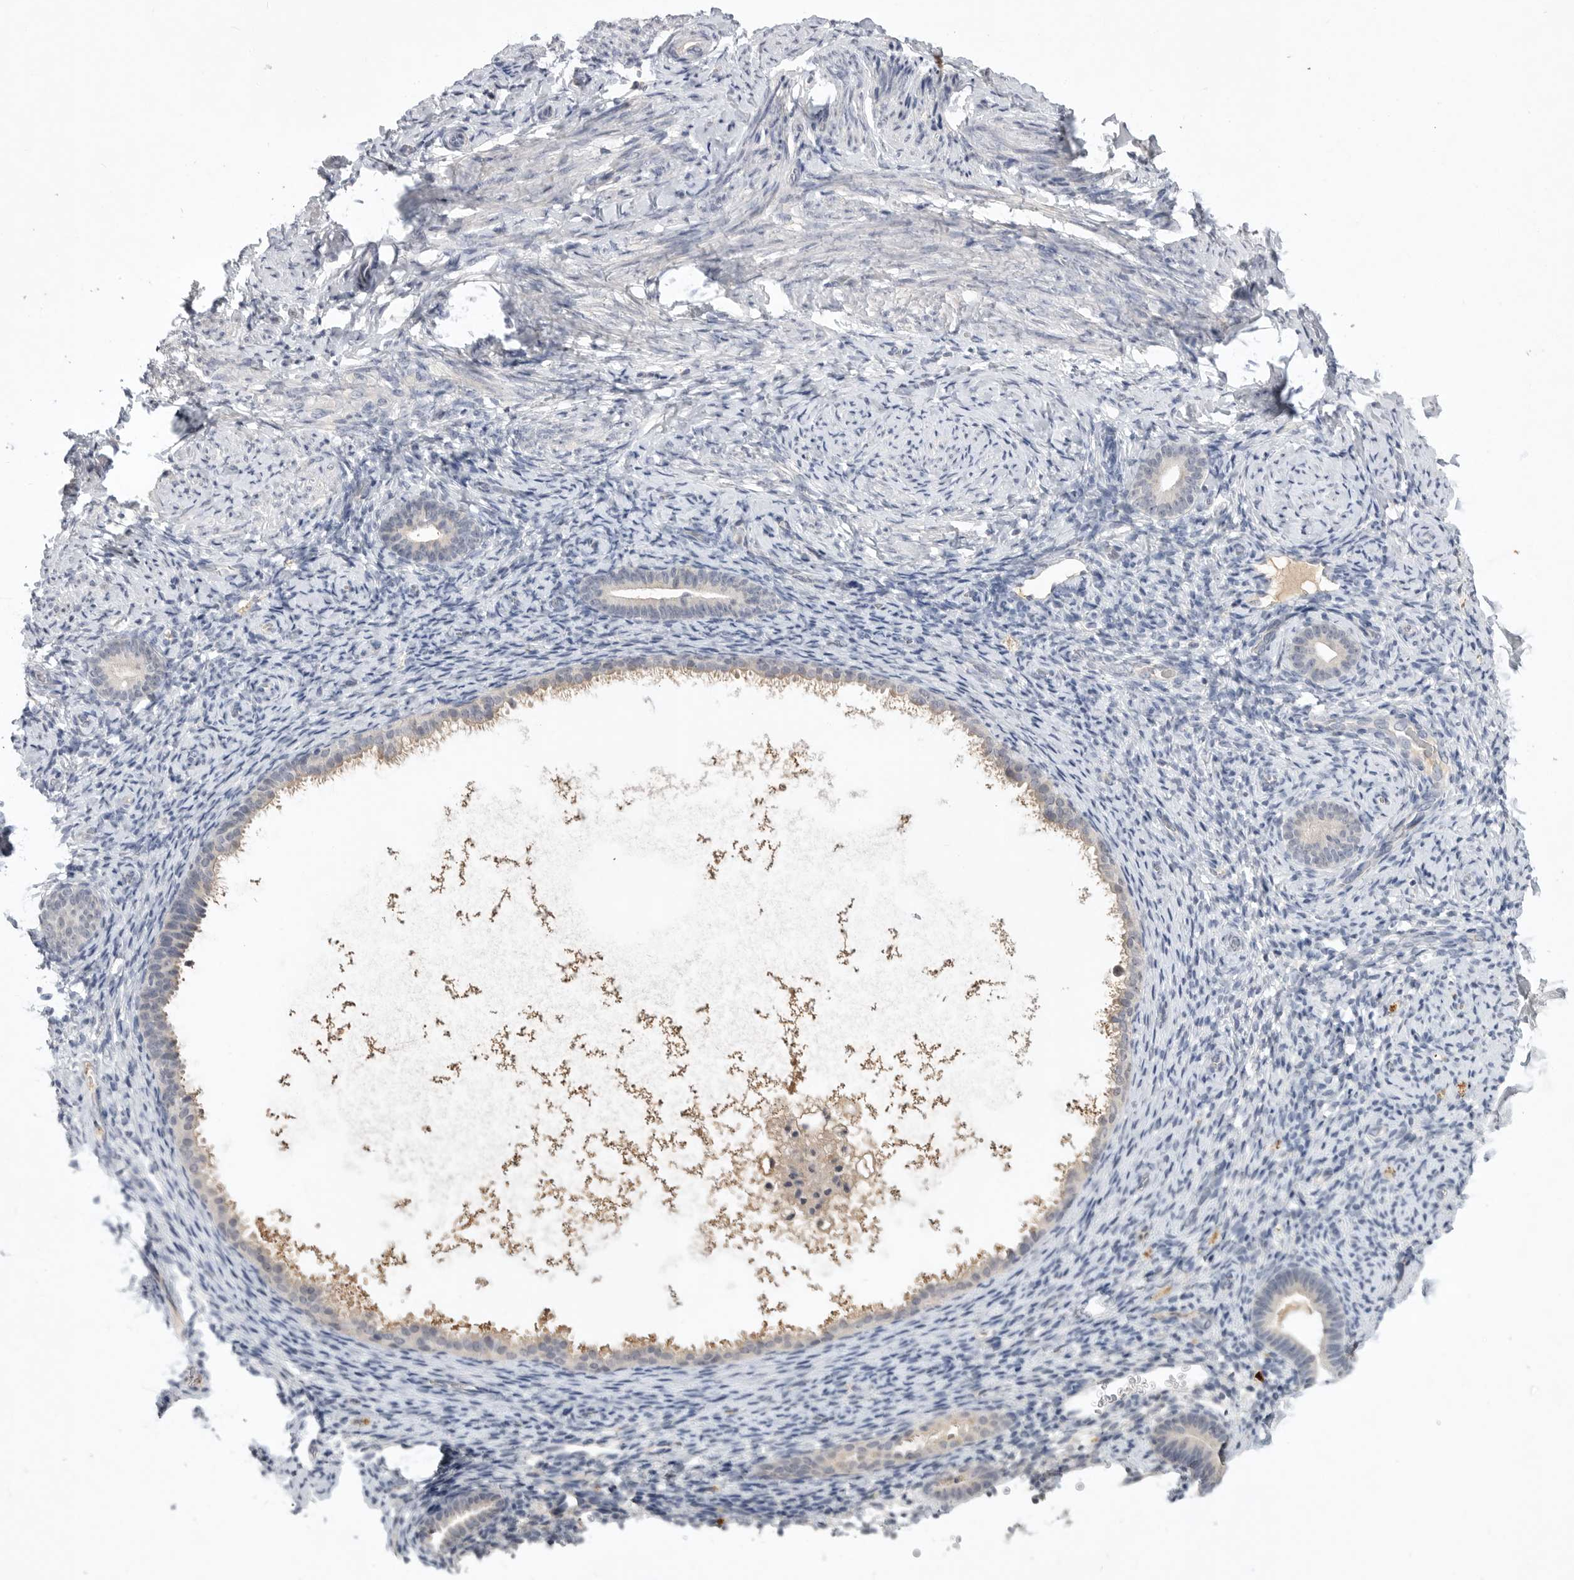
{"staining": {"intensity": "negative", "quantity": "none", "location": "none"}, "tissue": "endometrium", "cell_type": "Cells in endometrial stroma", "image_type": "normal", "snomed": [{"axis": "morphology", "description": "Normal tissue, NOS"}, {"axis": "topography", "description": "Endometrium"}], "caption": "Human endometrium stained for a protein using IHC reveals no expression in cells in endometrial stroma.", "gene": "ITGAD", "patient": {"sex": "female", "age": 51}}